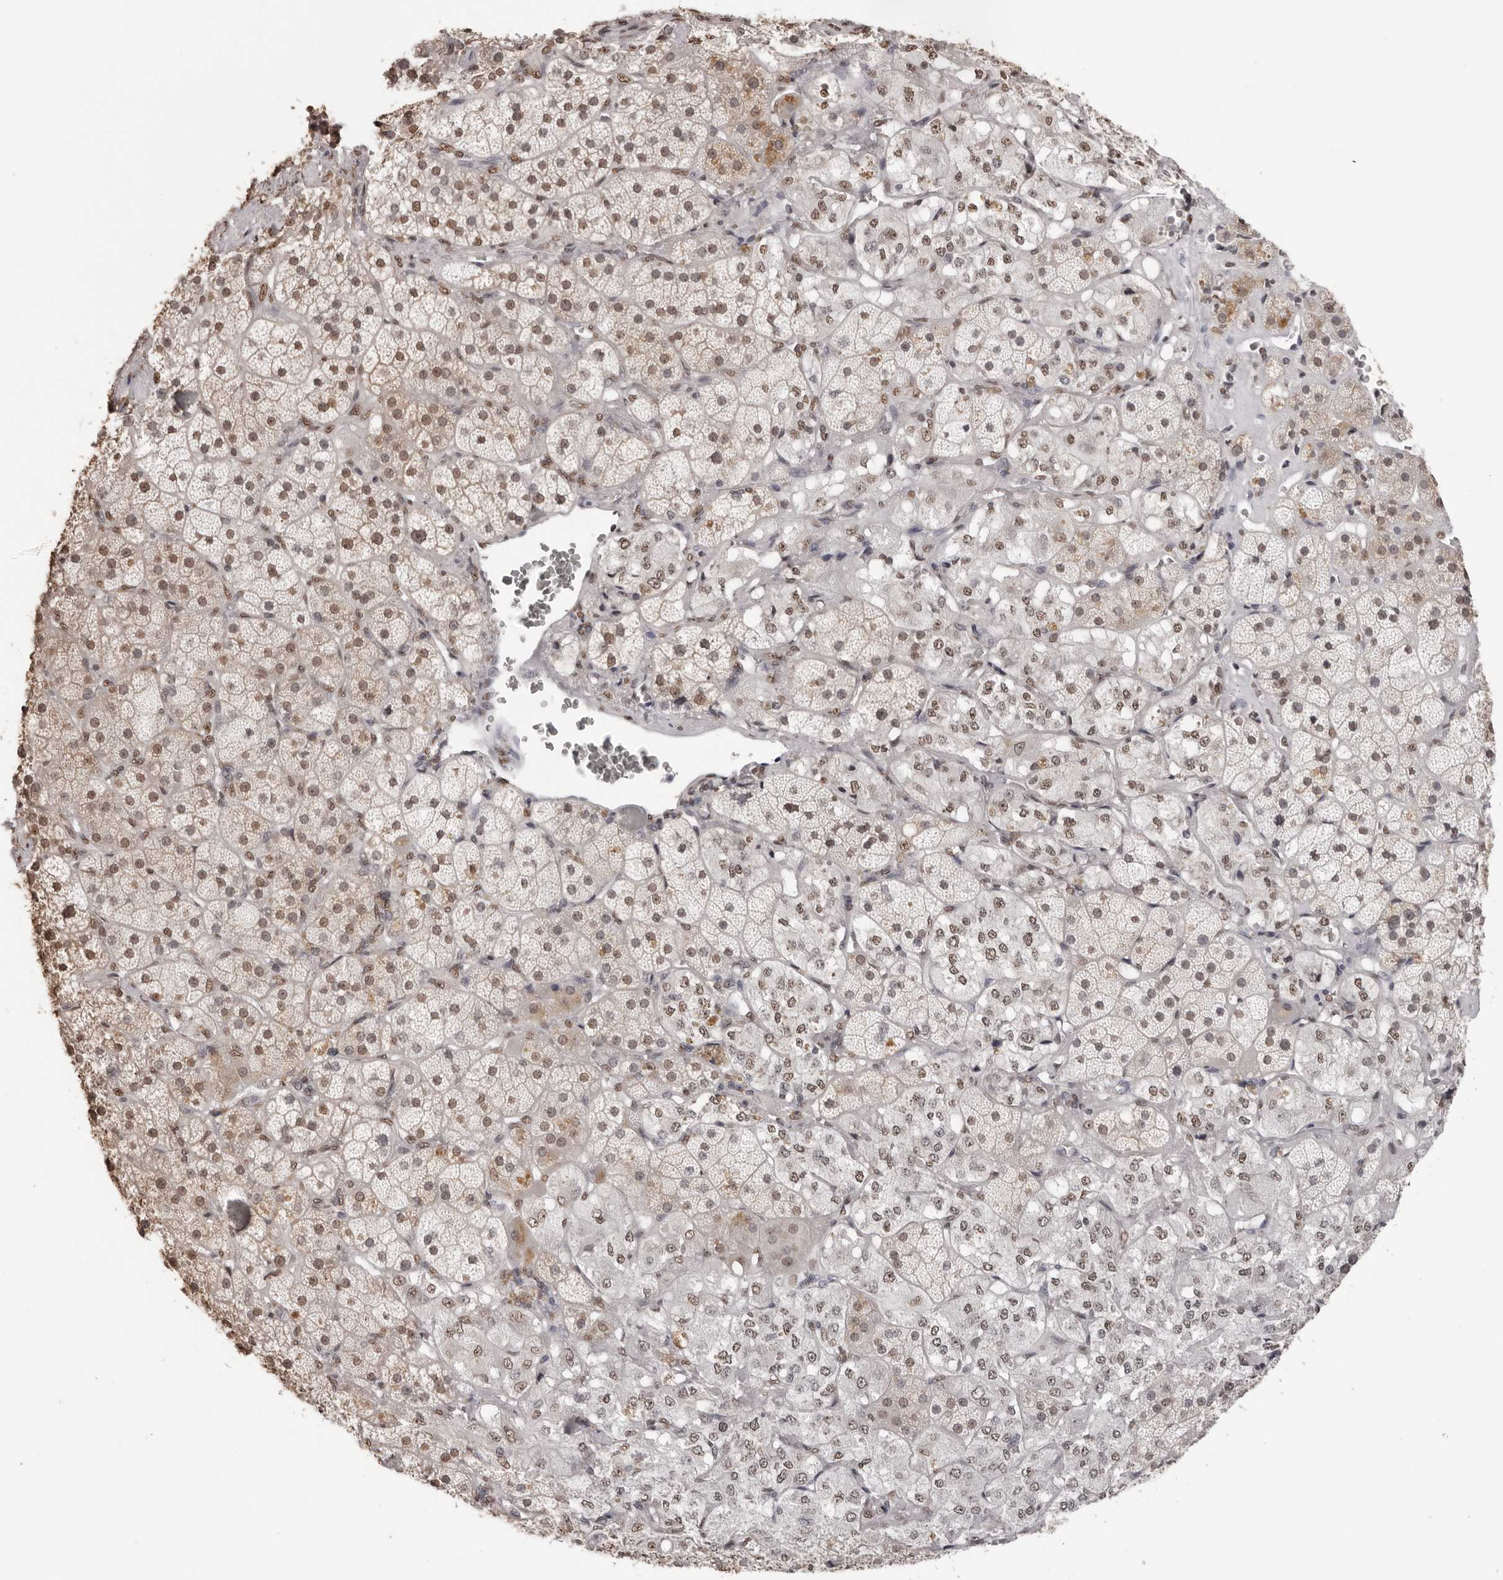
{"staining": {"intensity": "moderate", "quantity": ">75%", "location": "nuclear"}, "tissue": "adrenal gland", "cell_type": "Glandular cells", "image_type": "normal", "snomed": [{"axis": "morphology", "description": "Normal tissue, NOS"}, {"axis": "topography", "description": "Adrenal gland"}], "caption": "Human adrenal gland stained with a protein marker shows moderate staining in glandular cells.", "gene": "OLIG3", "patient": {"sex": "male", "age": 57}}